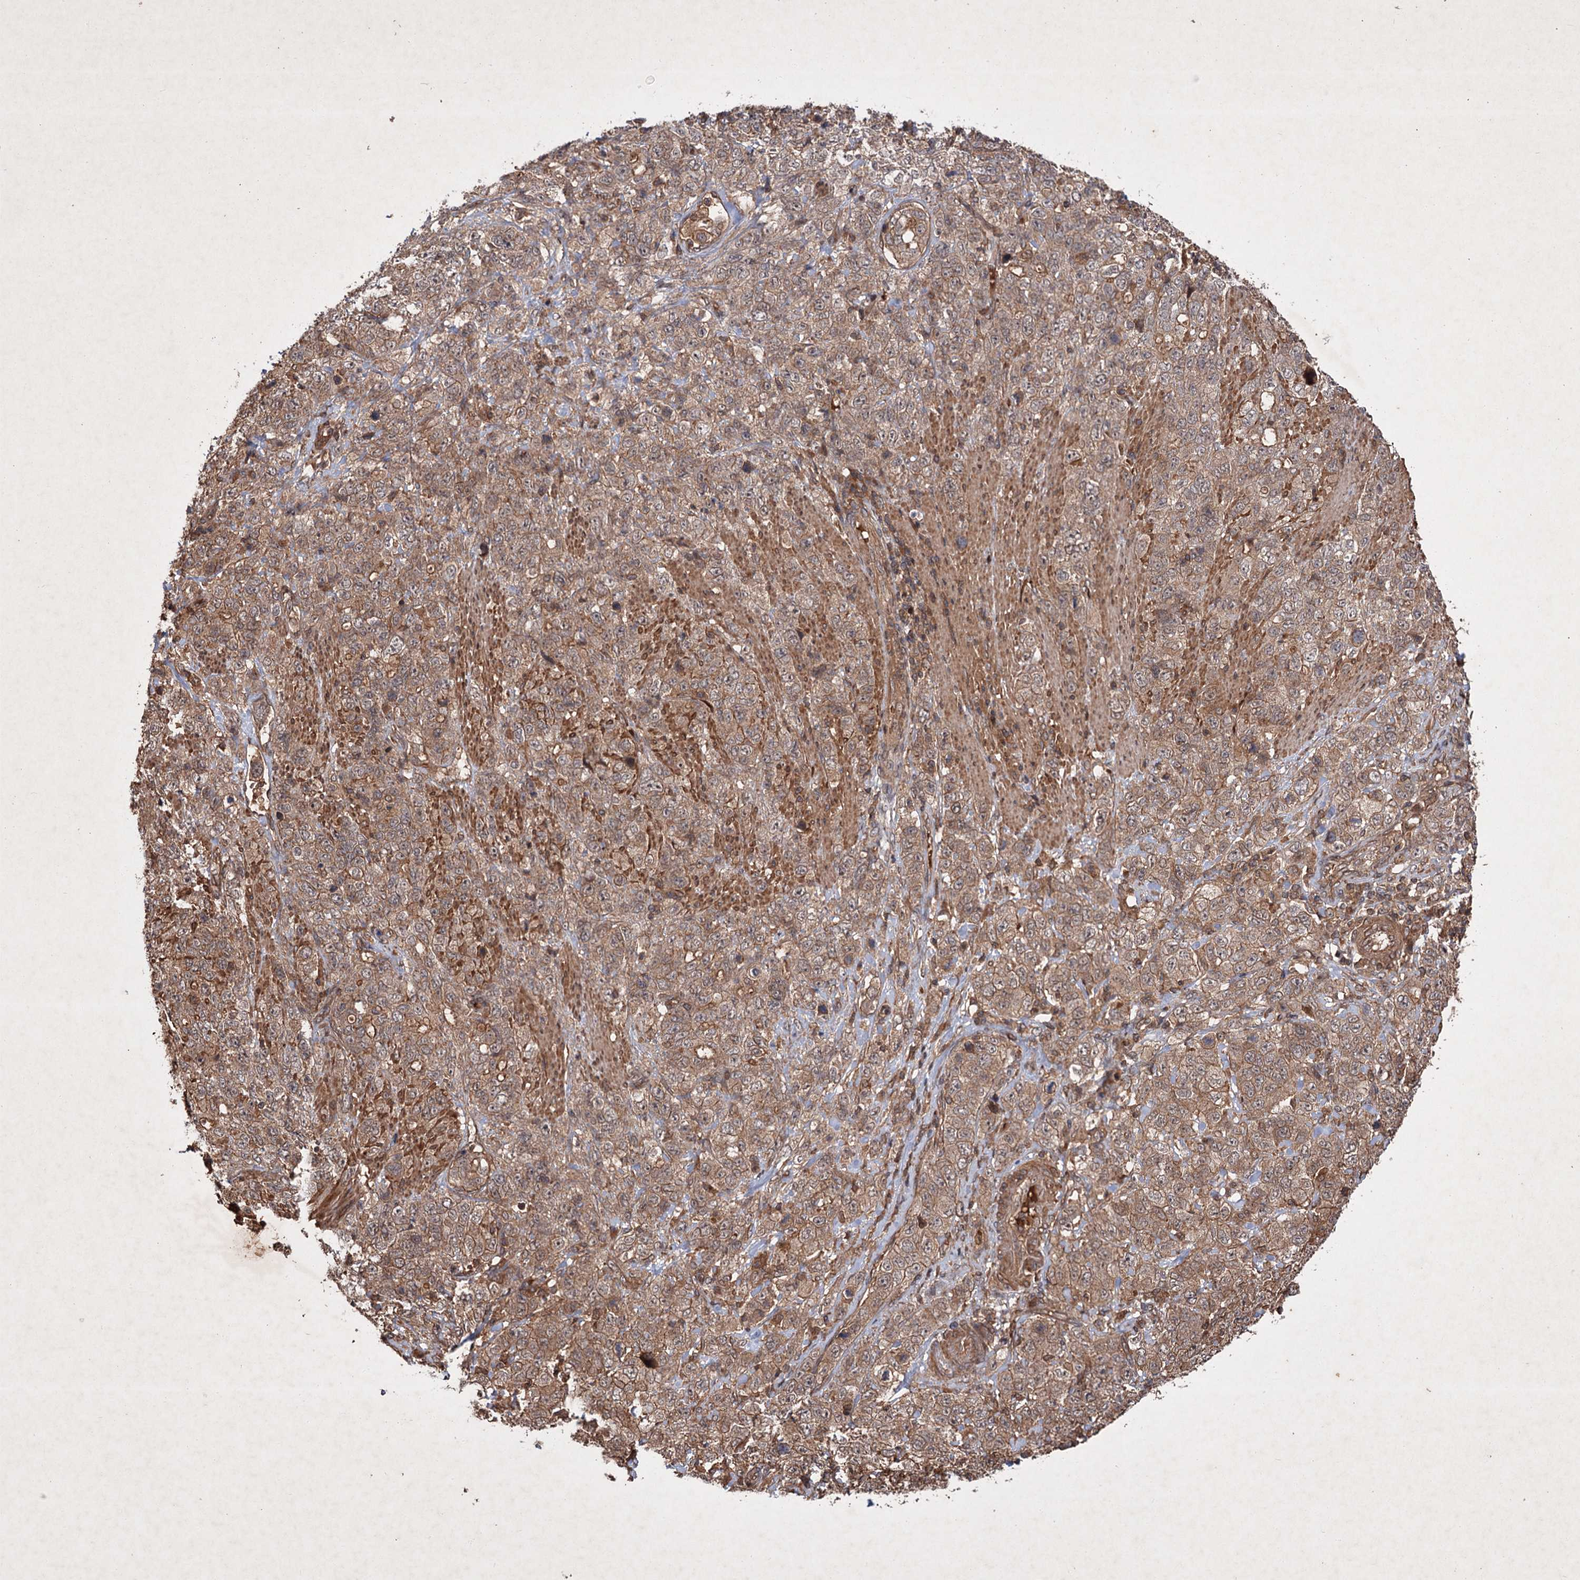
{"staining": {"intensity": "moderate", "quantity": ">75%", "location": "cytoplasmic/membranous"}, "tissue": "stomach cancer", "cell_type": "Tumor cells", "image_type": "cancer", "snomed": [{"axis": "morphology", "description": "Adenocarcinoma, NOS"}, {"axis": "topography", "description": "Stomach"}], "caption": "Tumor cells show medium levels of moderate cytoplasmic/membranous positivity in approximately >75% of cells in stomach cancer (adenocarcinoma). (DAB (3,3'-diaminobenzidine) IHC, brown staining for protein, blue staining for nuclei).", "gene": "ADK", "patient": {"sex": "male", "age": 48}}